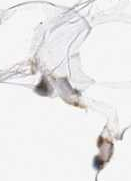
{"staining": {"intensity": "negative", "quantity": "none", "location": "none"}, "tissue": "adipose tissue", "cell_type": "Adipocytes", "image_type": "normal", "snomed": [{"axis": "morphology", "description": "Normal tissue, NOS"}, {"axis": "topography", "description": "Breast"}, {"axis": "topography", "description": "Adipose tissue"}], "caption": "DAB immunohistochemical staining of normal human adipose tissue demonstrates no significant expression in adipocytes. (Brightfield microscopy of DAB (3,3'-diaminobenzidine) IHC at high magnification).", "gene": "PLXND1", "patient": {"sex": "female", "age": 25}}